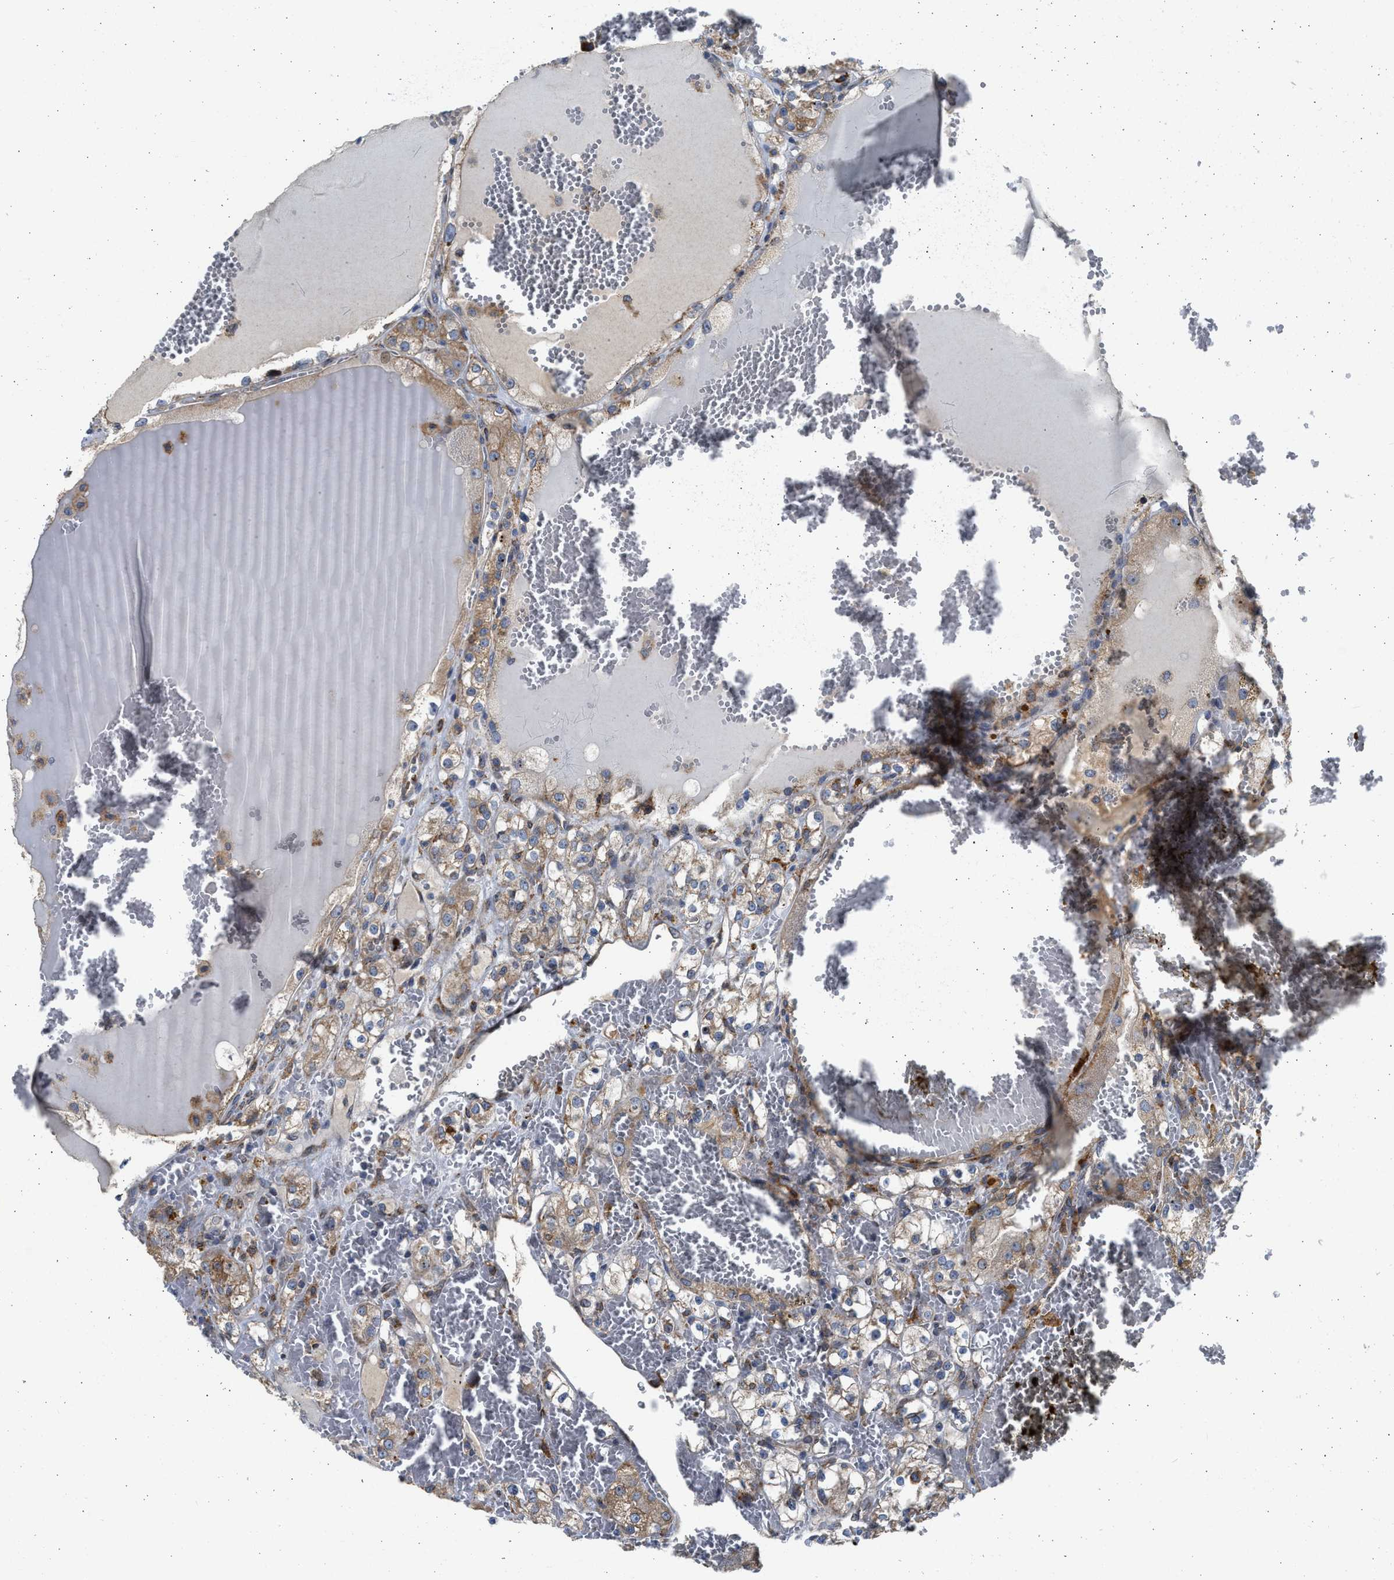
{"staining": {"intensity": "weak", "quantity": "25%-75%", "location": "cytoplasmic/membranous"}, "tissue": "renal cancer", "cell_type": "Tumor cells", "image_type": "cancer", "snomed": [{"axis": "morphology", "description": "Normal tissue, NOS"}, {"axis": "morphology", "description": "Adenocarcinoma, NOS"}, {"axis": "topography", "description": "Kidney"}], "caption": "Adenocarcinoma (renal) stained for a protein (brown) exhibits weak cytoplasmic/membranous positive staining in about 25%-75% of tumor cells.", "gene": "PLD2", "patient": {"sex": "male", "age": 61}}